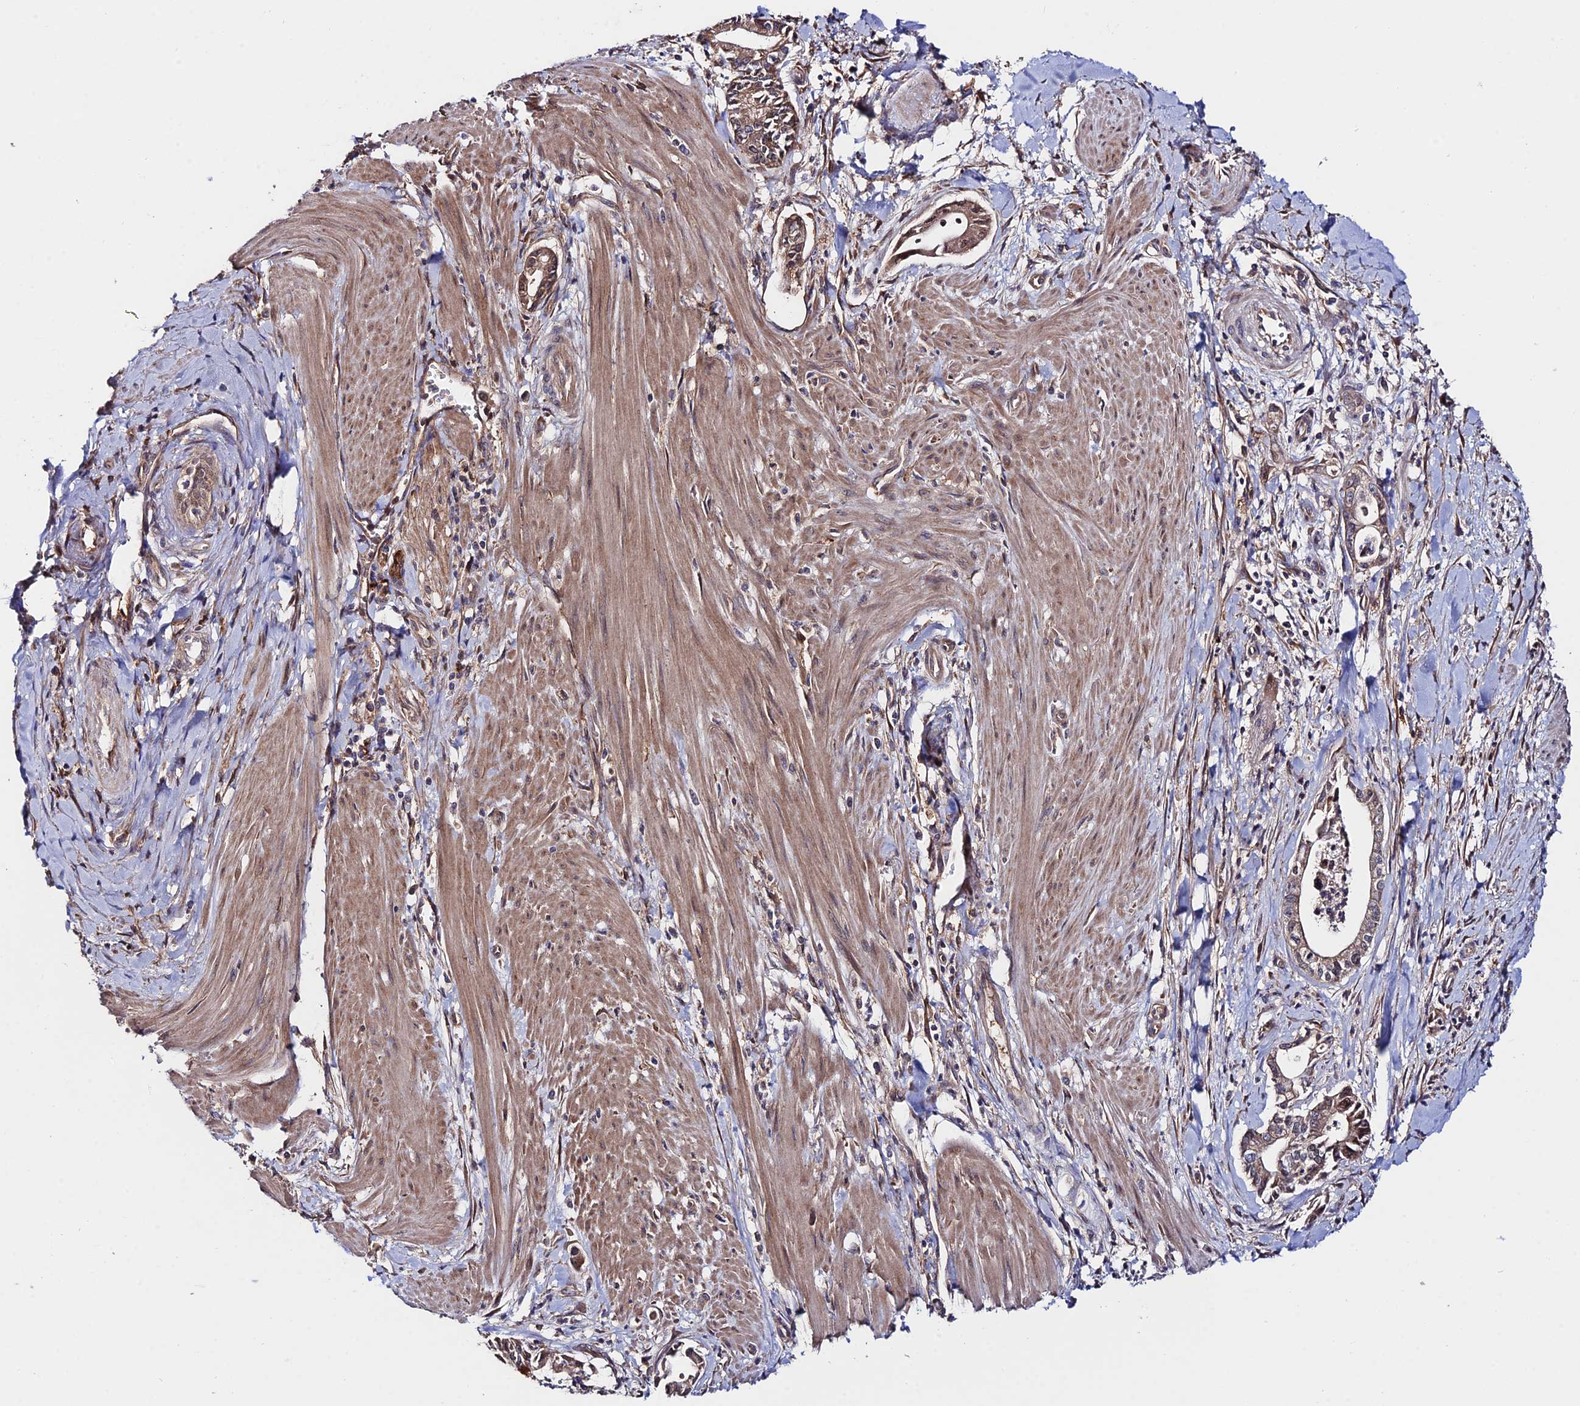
{"staining": {"intensity": "moderate", "quantity": ">75%", "location": "cytoplasmic/membranous,nuclear"}, "tissue": "pancreatic cancer", "cell_type": "Tumor cells", "image_type": "cancer", "snomed": [{"axis": "morphology", "description": "Adenocarcinoma, NOS"}, {"axis": "topography", "description": "Pancreas"}], "caption": "Pancreatic adenocarcinoma stained for a protein (brown) reveals moderate cytoplasmic/membranous and nuclear positive staining in approximately >75% of tumor cells.", "gene": "CDC37L1", "patient": {"sex": "male", "age": 78}}